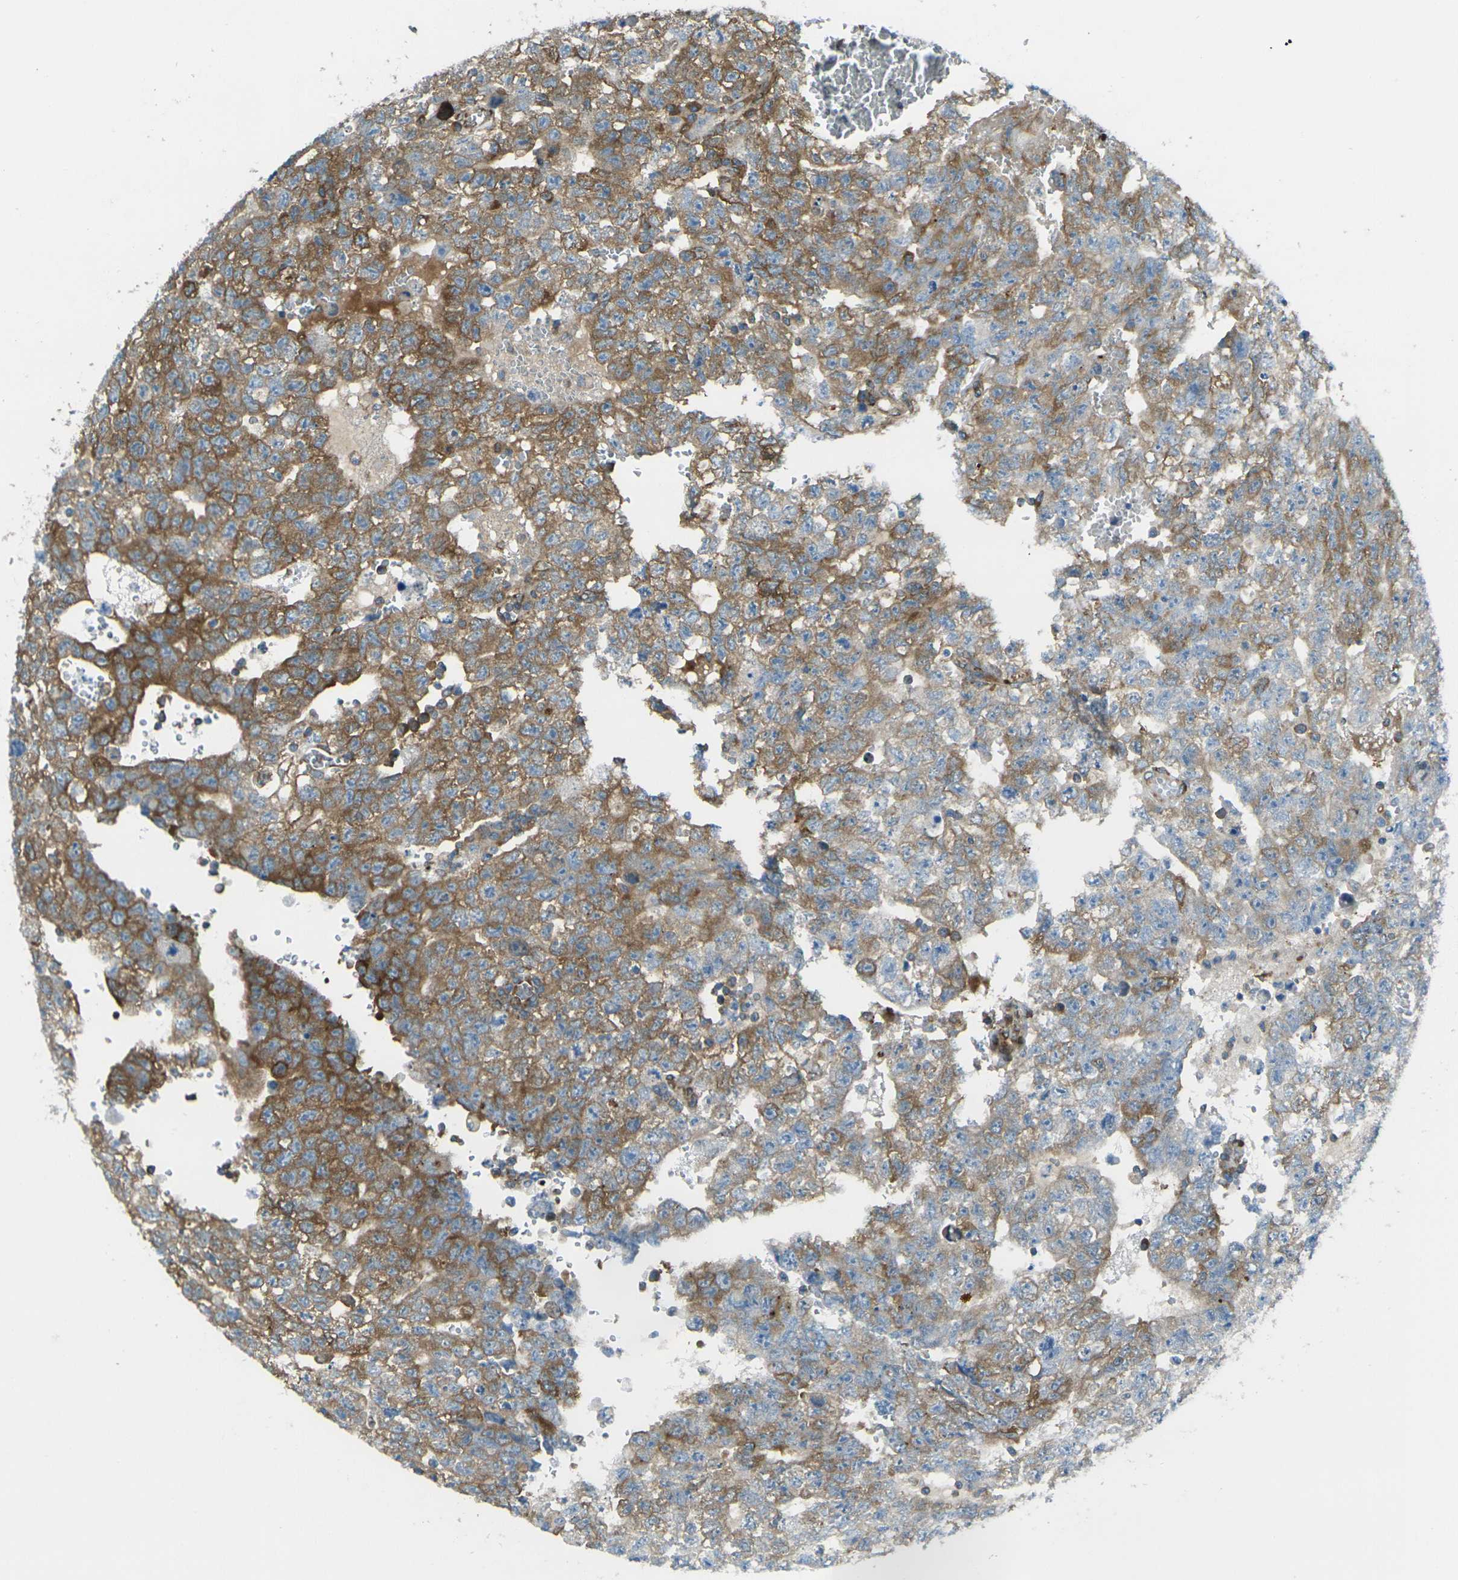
{"staining": {"intensity": "moderate", "quantity": ">75%", "location": "cytoplasmic/membranous"}, "tissue": "testis cancer", "cell_type": "Tumor cells", "image_type": "cancer", "snomed": [{"axis": "morphology", "description": "Seminoma, NOS"}, {"axis": "morphology", "description": "Carcinoma, Embryonal, NOS"}, {"axis": "topography", "description": "Testis"}], "caption": "Human testis embryonal carcinoma stained with a protein marker displays moderate staining in tumor cells.", "gene": "CELSR2", "patient": {"sex": "male", "age": 38}}